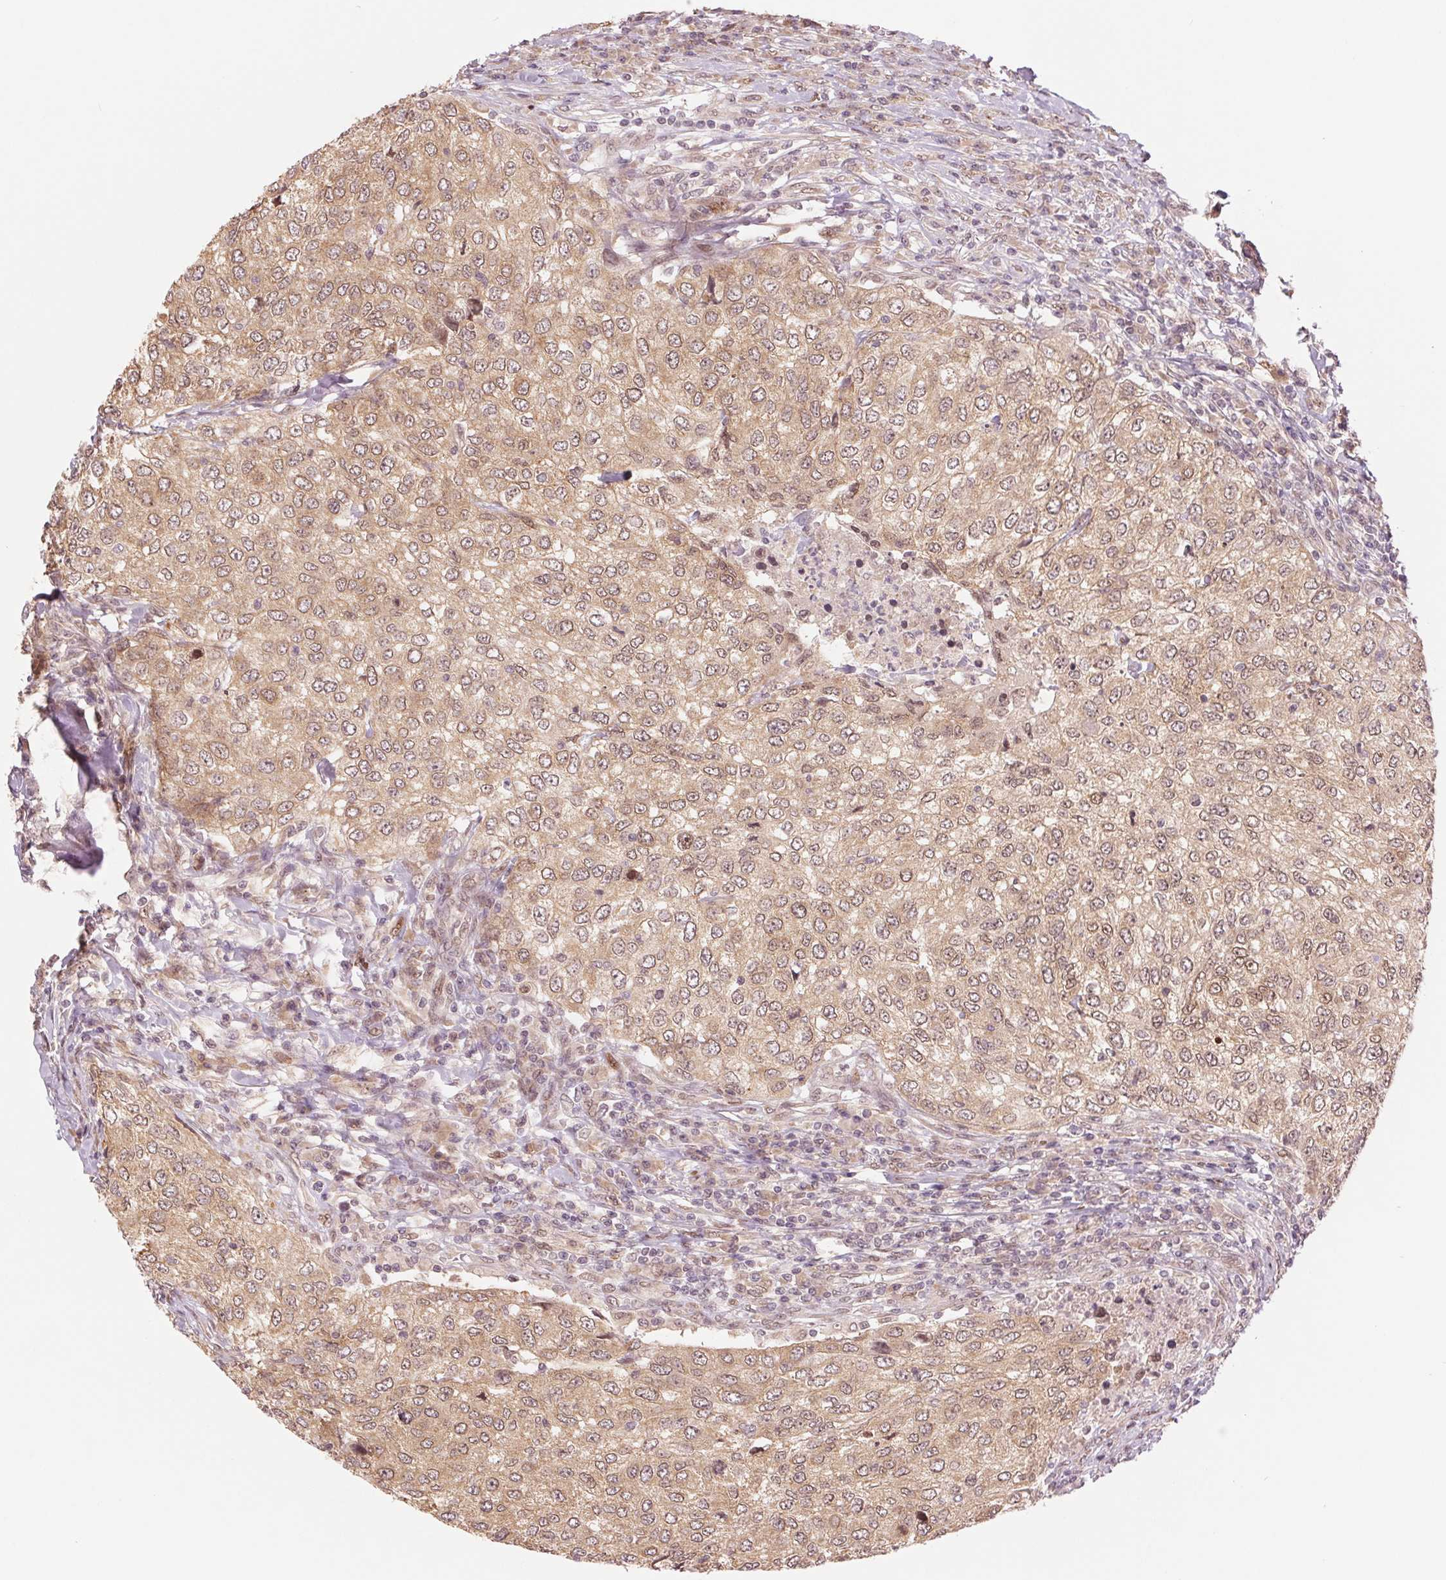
{"staining": {"intensity": "weak", "quantity": ">75%", "location": "cytoplasmic/membranous,nuclear"}, "tissue": "urothelial cancer", "cell_type": "Tumor cells", "image_type": "cancer", "snomed": [{"axis": "morphology", "description": "Urothelial carcinoma, High grade"}, {"axis": "topography", "description": "Urinary bladder"}], "caption": "This photomicrograph reveals urothelial carcinoma (high-grade) stained with immunohistochemistry (IHC) to label a protein in brown. The cytoplasmic/membranous and nuclear of tumor cells show weak positivity for the protein. Nuclei are counter-stained blue.", "gene": "ERI3", "patient": {"sex": "female", "age": 78}}